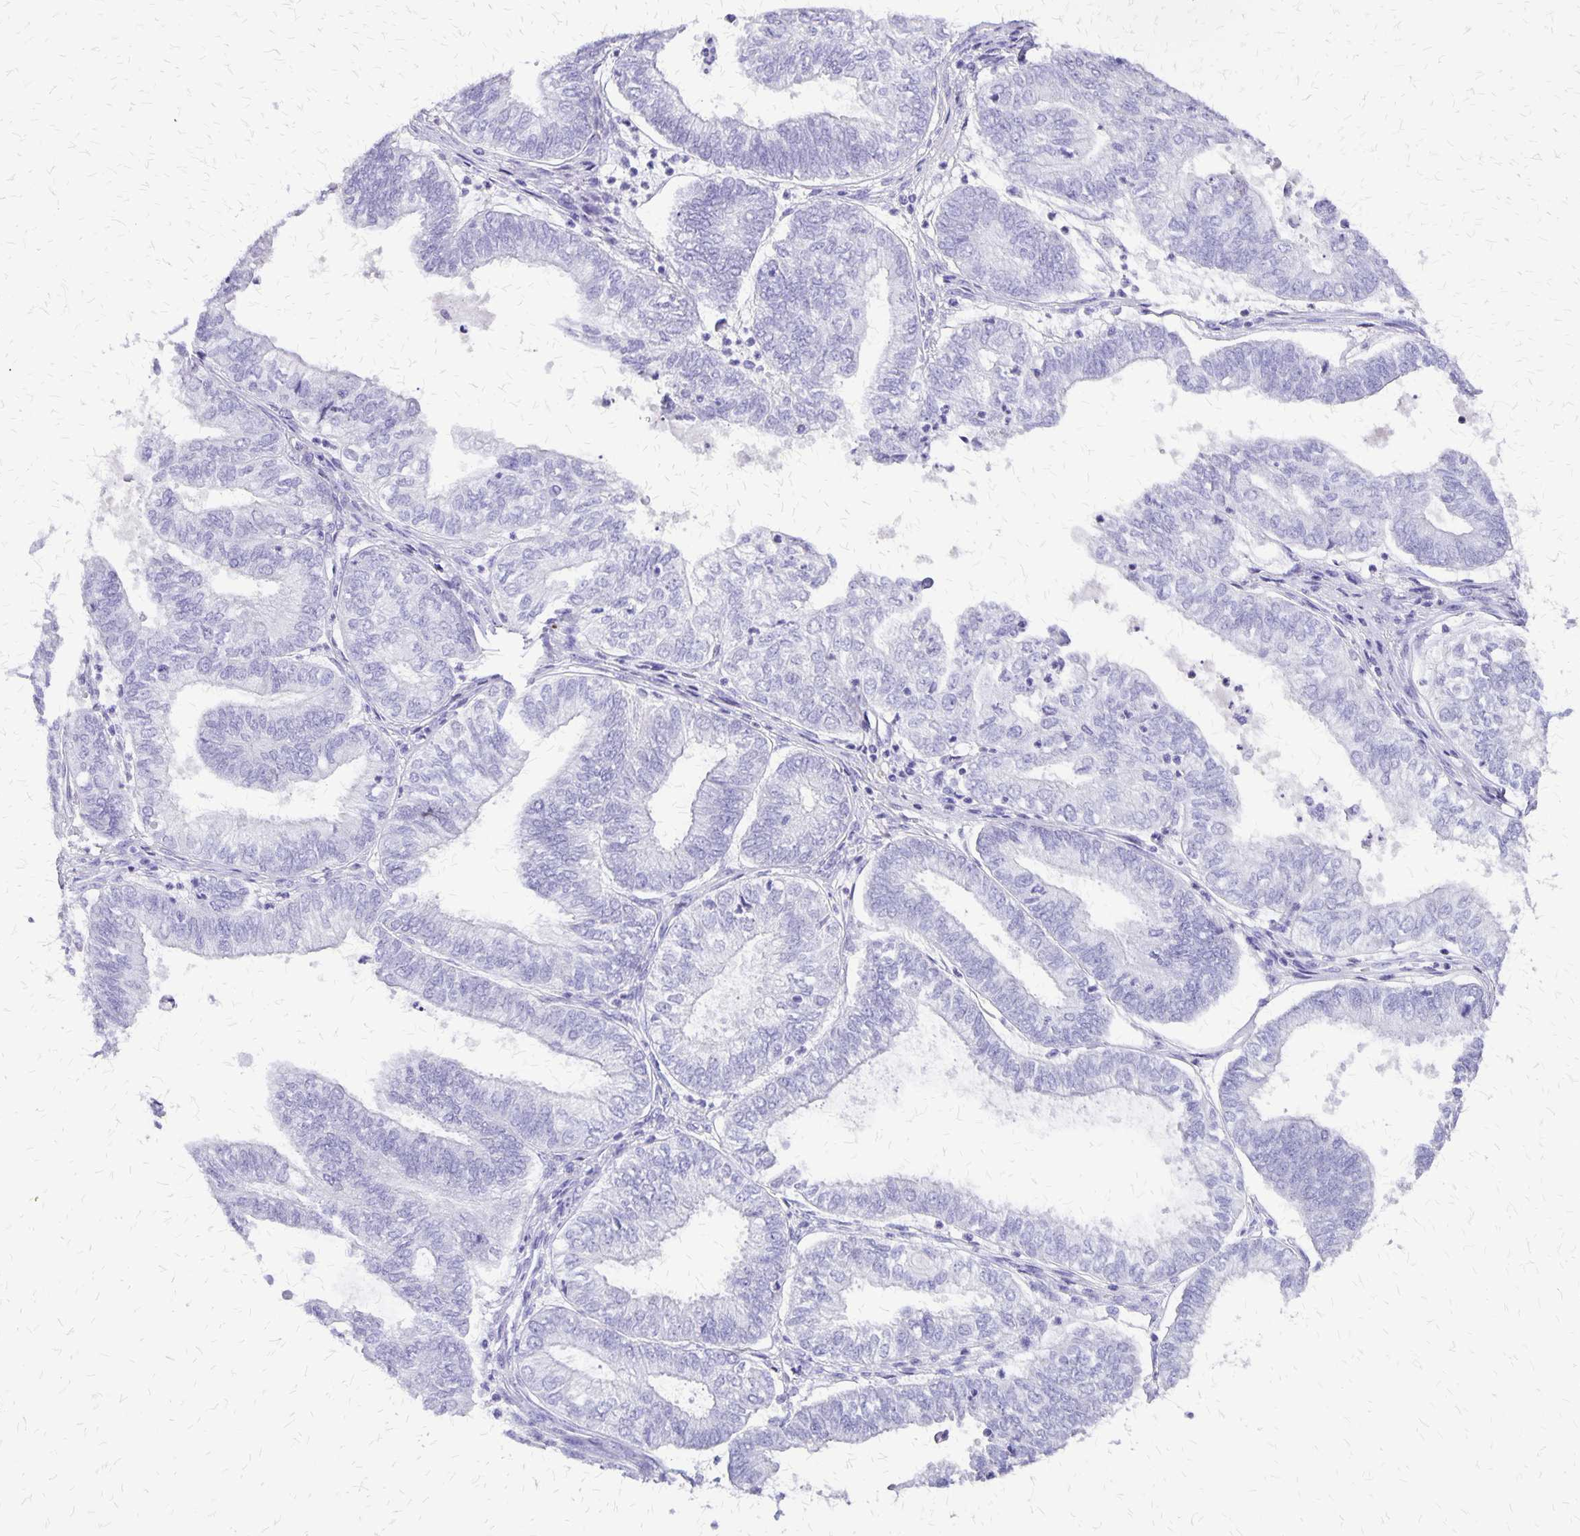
{"staining": {"intensity": "negative", "quantity": "none", "location": "none"}, "tissue": "ovarian cancer", "cell_type": "Tumor cells", "image_type": "cancer", "snomed": [{"axis": "morphology", "description": "Carcinoma, endometroid"}, {"axis": "topography", "description": "Ovary"}], "caption": "Immunohistochemistry (IHC) of human ovarian cancer exhibits no staining in tumor cells.", "gene": "SLC13A2", "patient": {"sex": "female", "age": 64}}